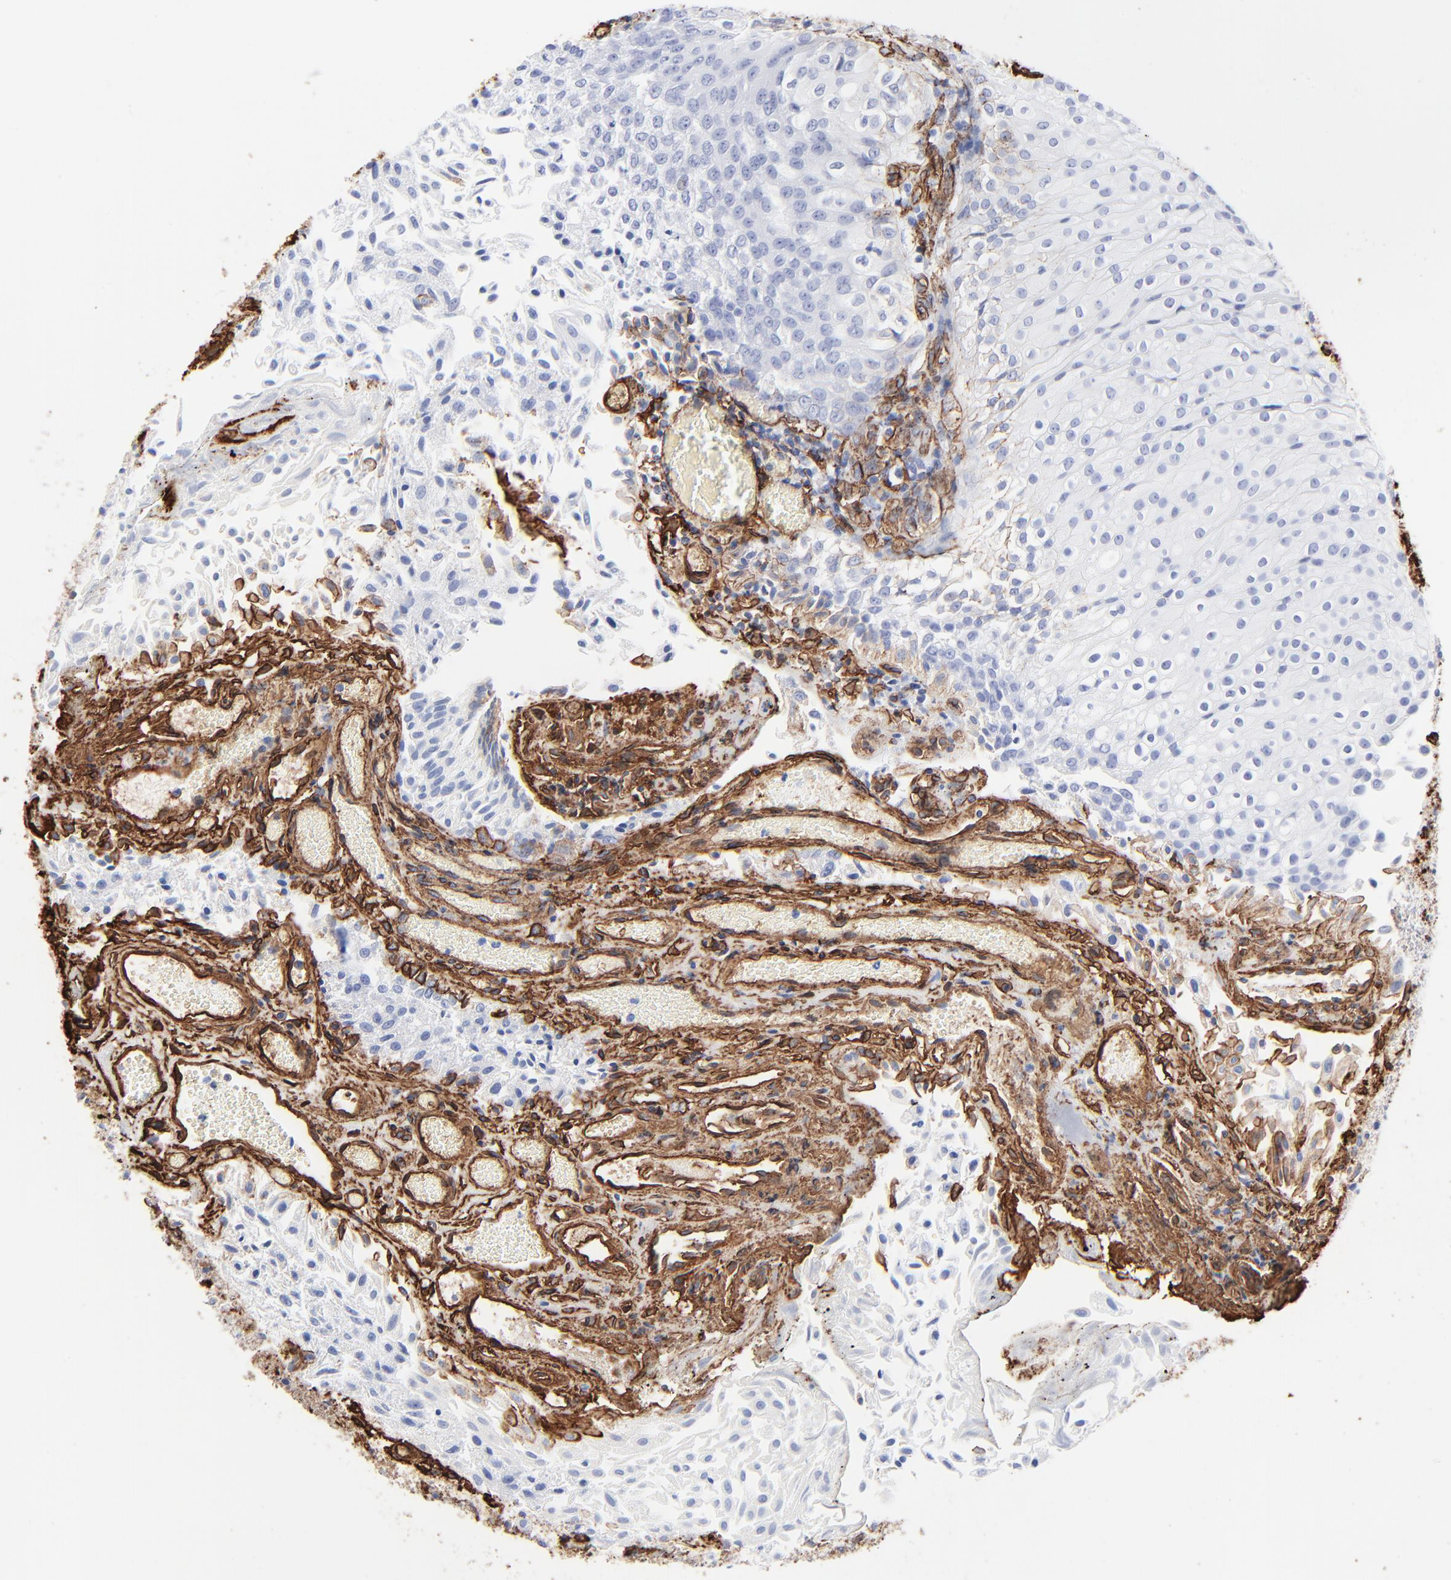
{"staining": {"intensity": "negative", "quantity": "none", "location": "none"}, "tissue": "urothelial cancer", "cell_type": "Tumor cells", "image_type": "cancer", "snomed": [{"axis": "morphology", "description": "Urothelial carcinoma, Low grade"}, {"axis": "topography", "description": "Urinary bladder"}], "caption": "Immunohistochemical staining of urothelial carcinoma (low-grade) reveals no significant positivity in tumor cells.", "gene": "CAV1", "patient": {"sex": "male", "age": 86}}